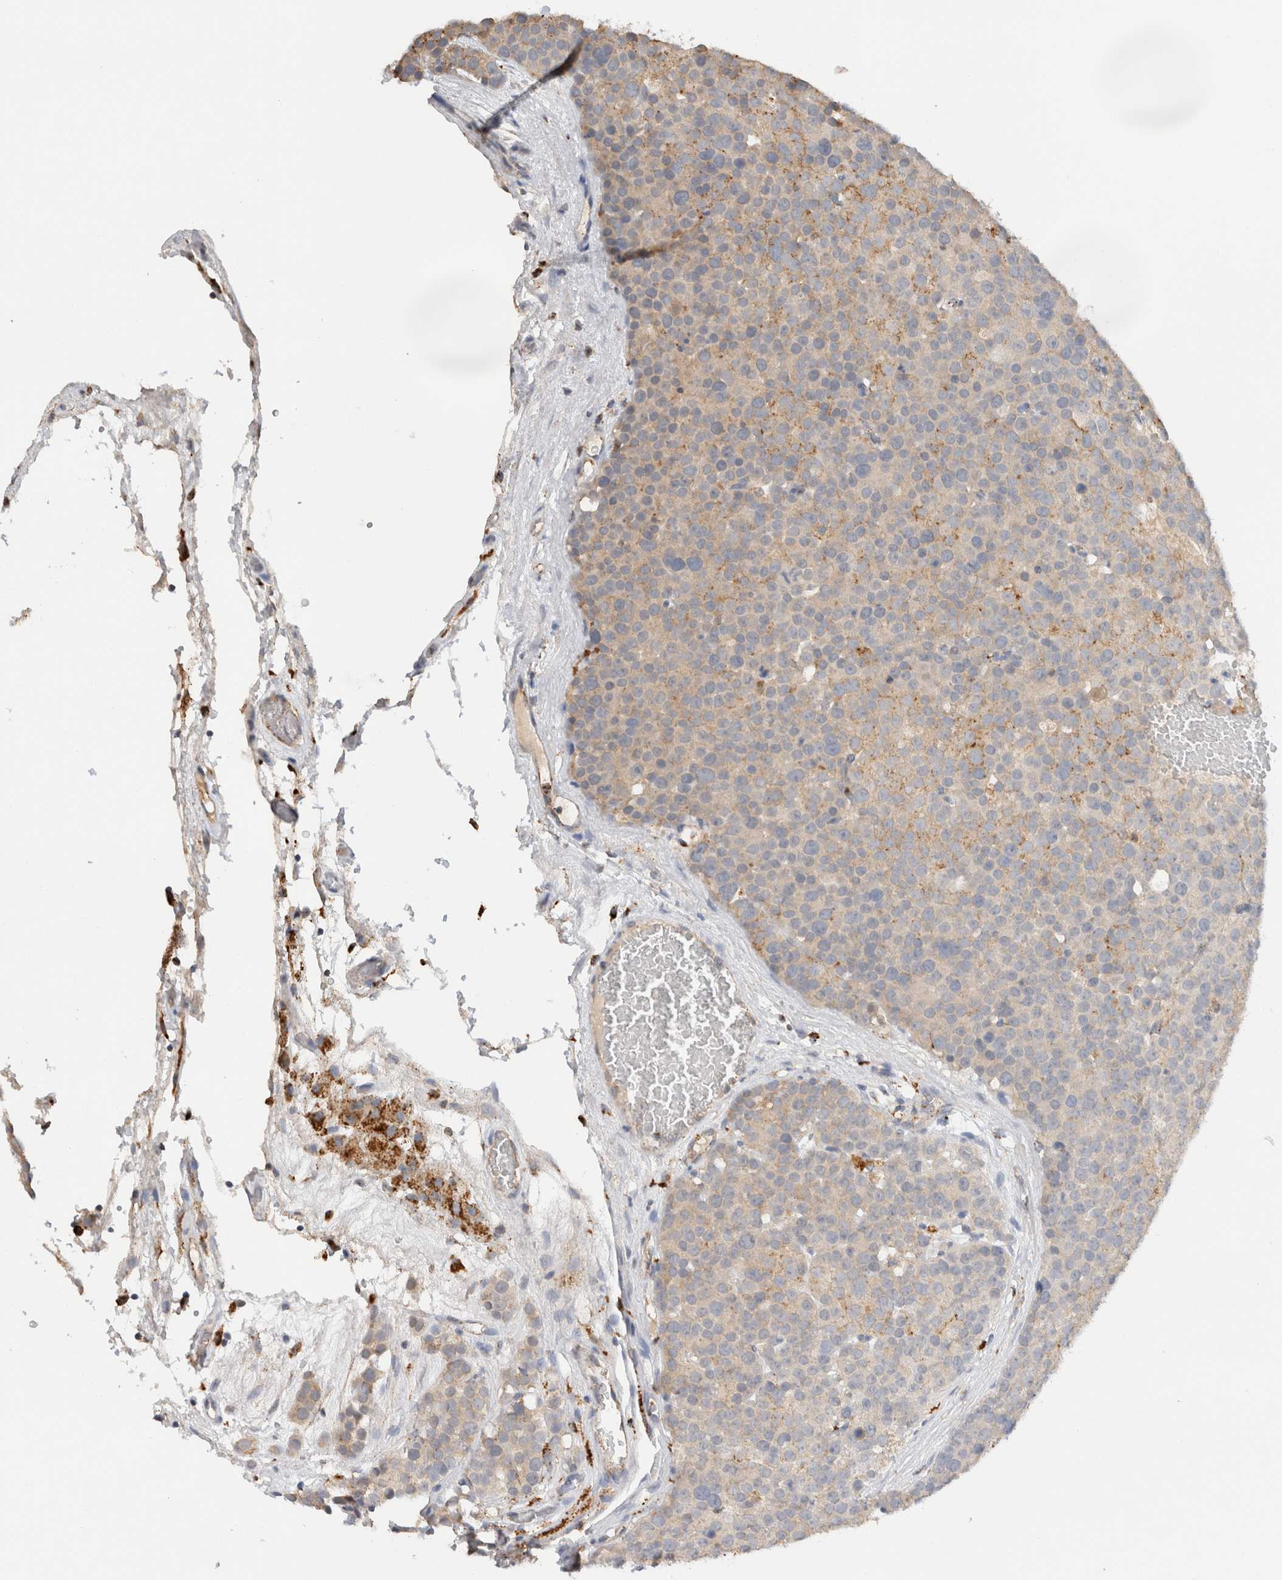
{"staining": {"intensity": "moderate", "quantity": "<25%", "location": "cytoplasmic/membranous"}, "tissue": "testis cancer", "cell_type": "Tumor cells", "image_type": "cancer", "snomed": [{"axis": "morphology", "description": "Seminoma, NOS"}, {"axis": "topography", "description": "Testis"}], "caption": "IHC micrograph of human testis cancer stained for a protein (brown), which exhibits low levels of moderate cytoplasmic/membranous expression in about <25% of tumor cells.", "gene": "GNS", "patient": {"sex": "male", "age": 71}}